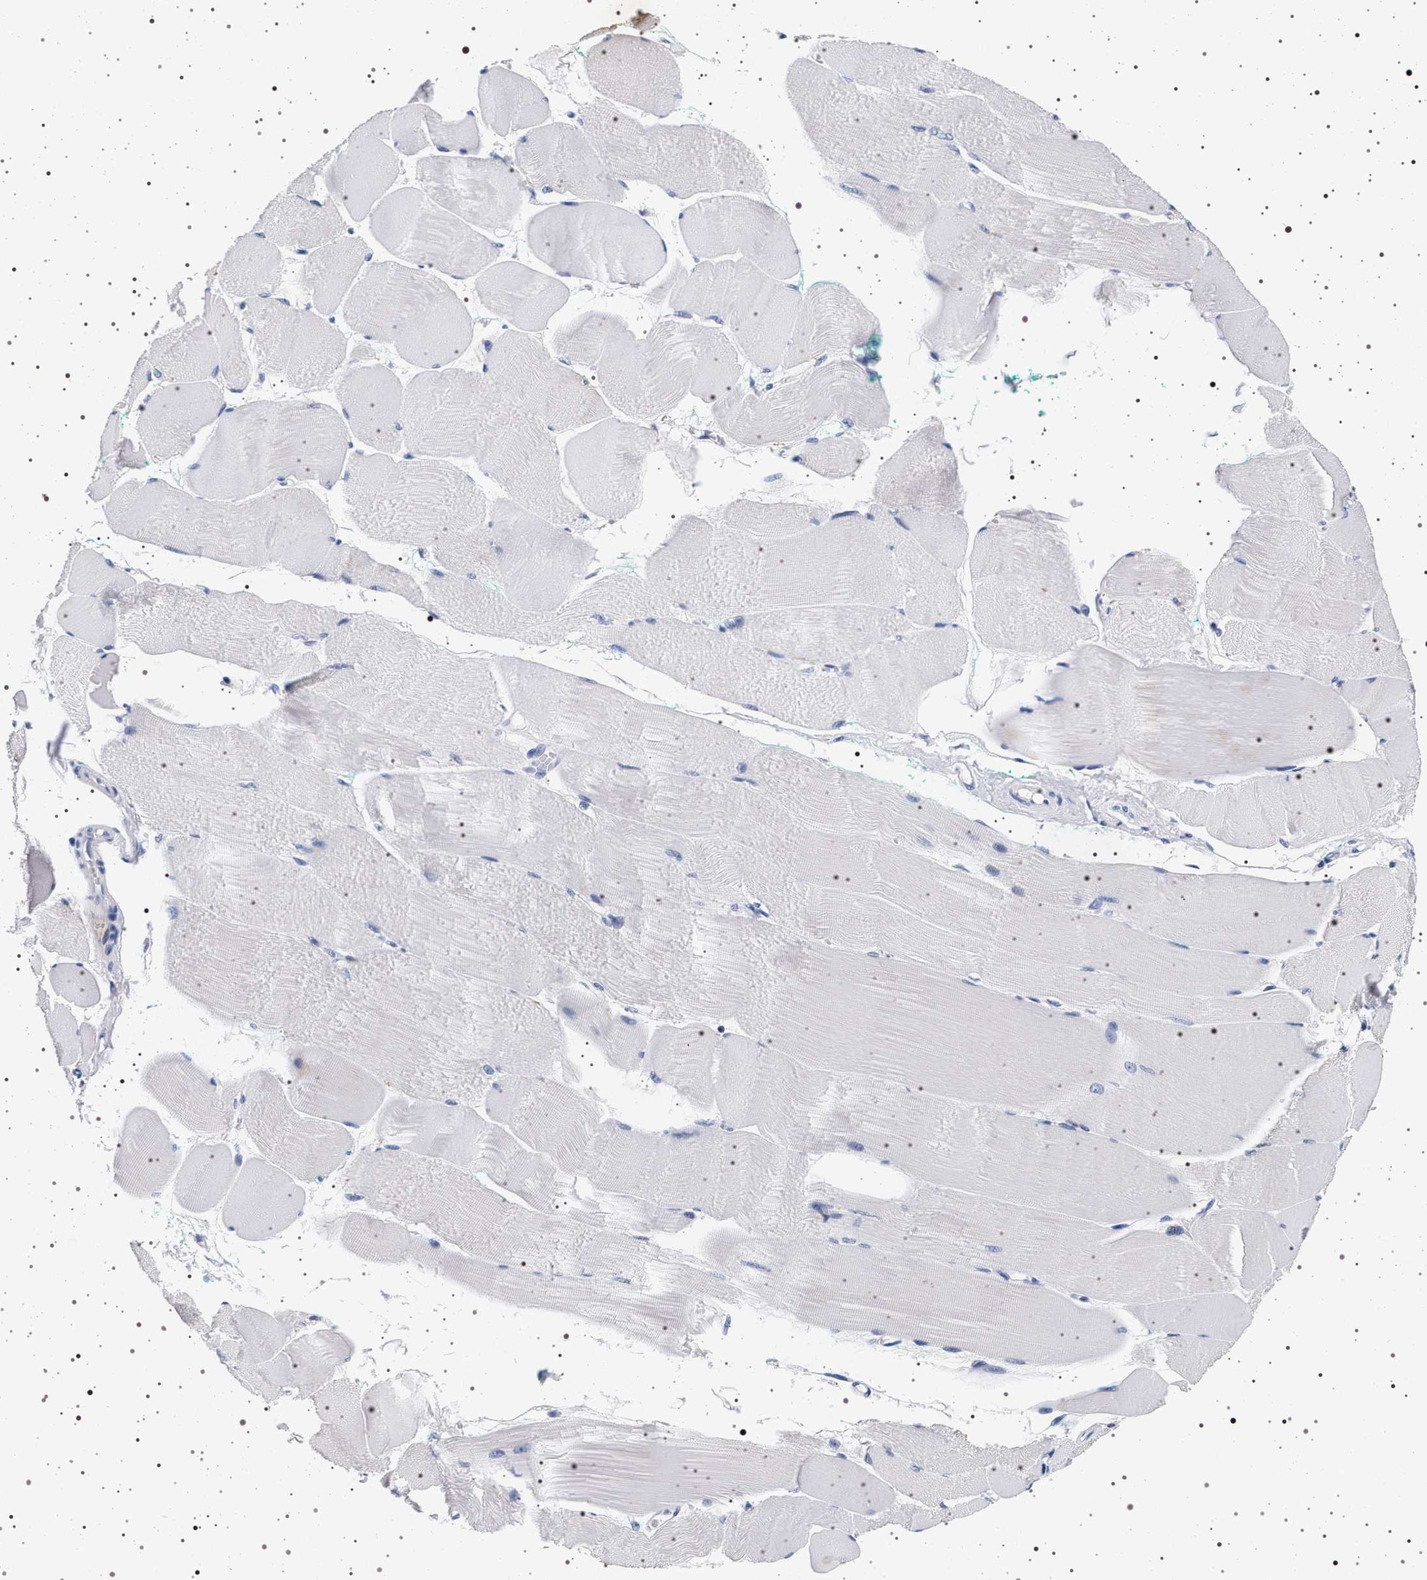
{"staining": {"intensity": "negative", "quantity": "none", "location": "none"}, "tissue": "skeletal muscle", "cell_type": "Myocytes", "image_type": "normal", "snomed": [{"axis": "morphology", "description": "Normal tissue, NOS"}, {"axis": "morphology", "description": "Squamous cell carcinoma, NOS"}, {"axis": "topography", "description": "Skeletal muscle"}], "caption": "Myocytes show no significant protein staining in unremarkable skeletal muscle. The staining was performed using DAB (3,3'-diaminobenzidine) to visualize the protein expression in brown, while the nuclei were stained in blue with hematoxylin (Magnification: 20x).", "gene": "MAPK10", "patient": {"sex": "male", "age": 51}}